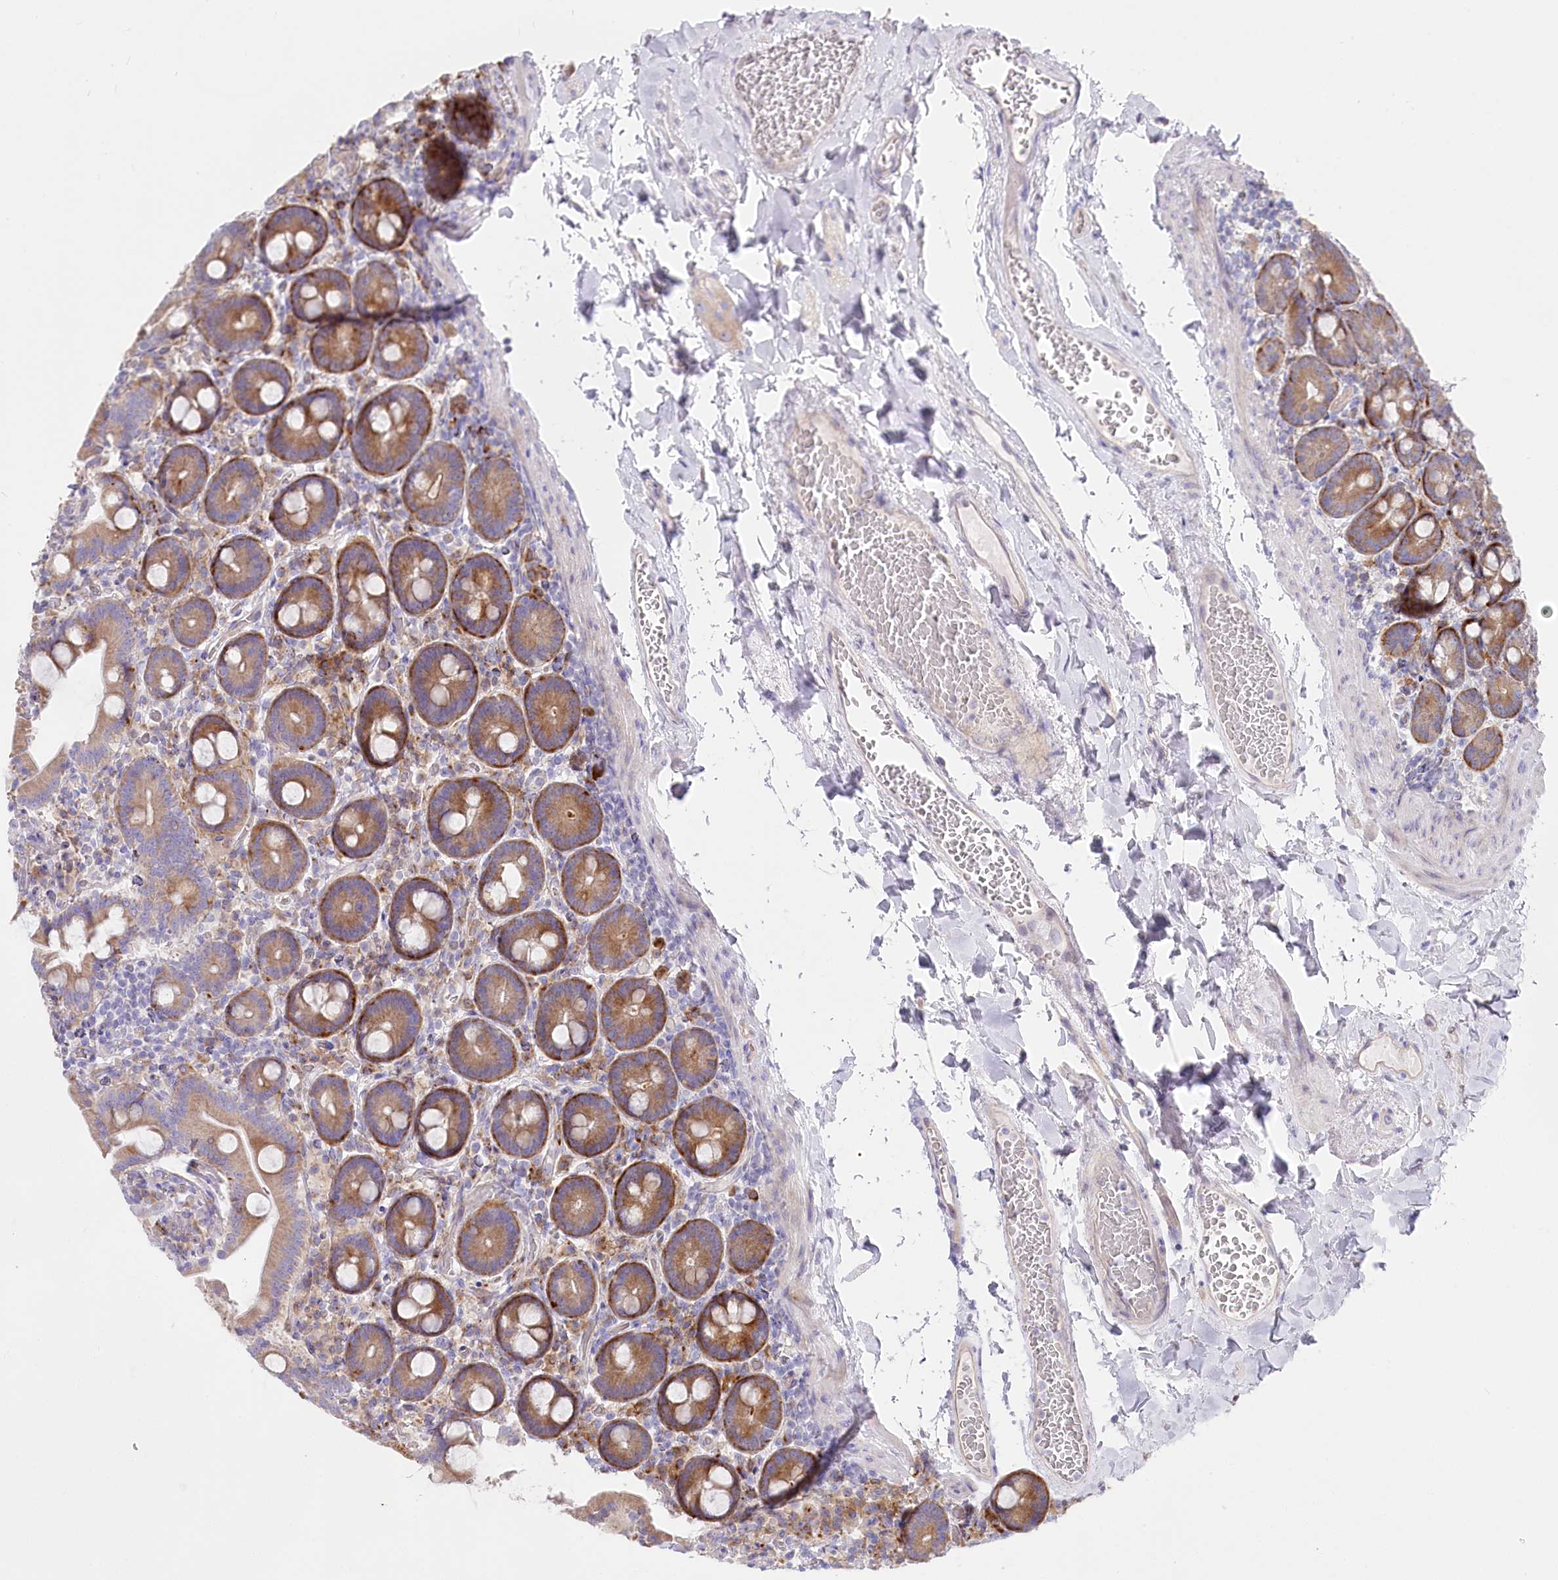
{"staining": {"intensity": "moderate", "quantity": ">75%", "location": "cytoplasmic/membranous"}, "tissue": "duodenum", "cell_type": "Glandular cells", "image_type": "normal", "snomed": [{"axis": "morphology", "description": "Normal tissue, NOS"}, {"axis": "topography", "description": "Duodenum"}], "caption": "DAB (3,3'-diaminobenzidine) immunohistochemical staining of benign human duodenum displays moderate cytoplasmic/membranous protein staining in about >75% of glandular cells. Ihc stains the protein of interest in brown and the nuclei are stained blue.", "gene": "POGLUT1", "patient": {"sex": "male", "age": 55}}